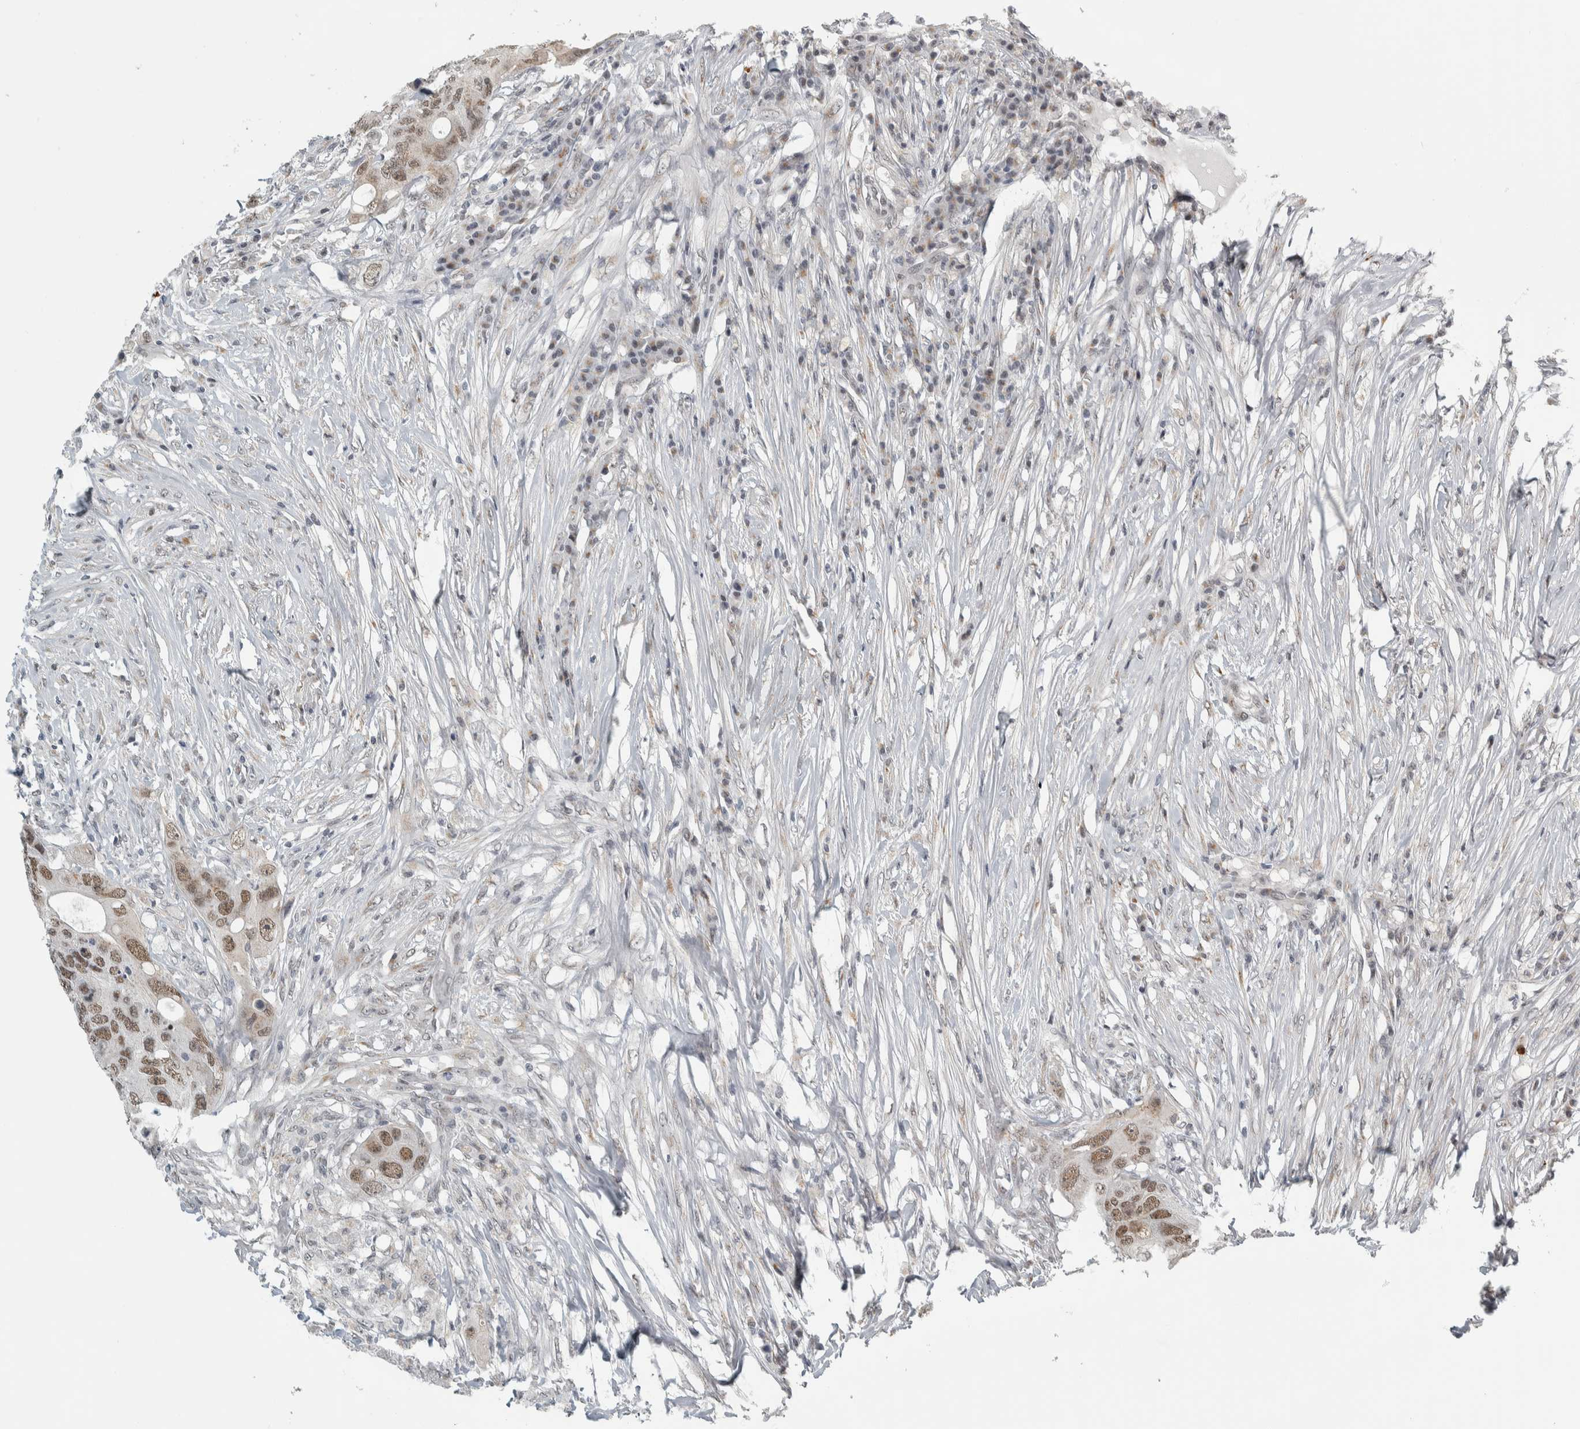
{"staining": {"intensity": "moderate", "quantity": ">75%", "location": "cytoplasmic/membranous,nuclear"}, "tissue": "colorectal cancer", "cell_type": "Tumor cells", "image_type": "cancer", "snomed": [{"axis": "morphology", "description": "Adenocarcinoma, NOS"}, {"axis": "topography", "description": "Colon"}], "caption": "Adenocarcinoma (colorectal) stained with IHC displays moderate cytoplasmic/membranous and nuclear positivity in about >75% of tumor cells. The staining is performed using DAB (3,3'-diaminobenzidine) brown chromogen to label protein expression. The nuclei are counter-stained blue using hematoxylin.", "gene": "ZMYND8", "patient": {"sex": "male", "age": 71}}